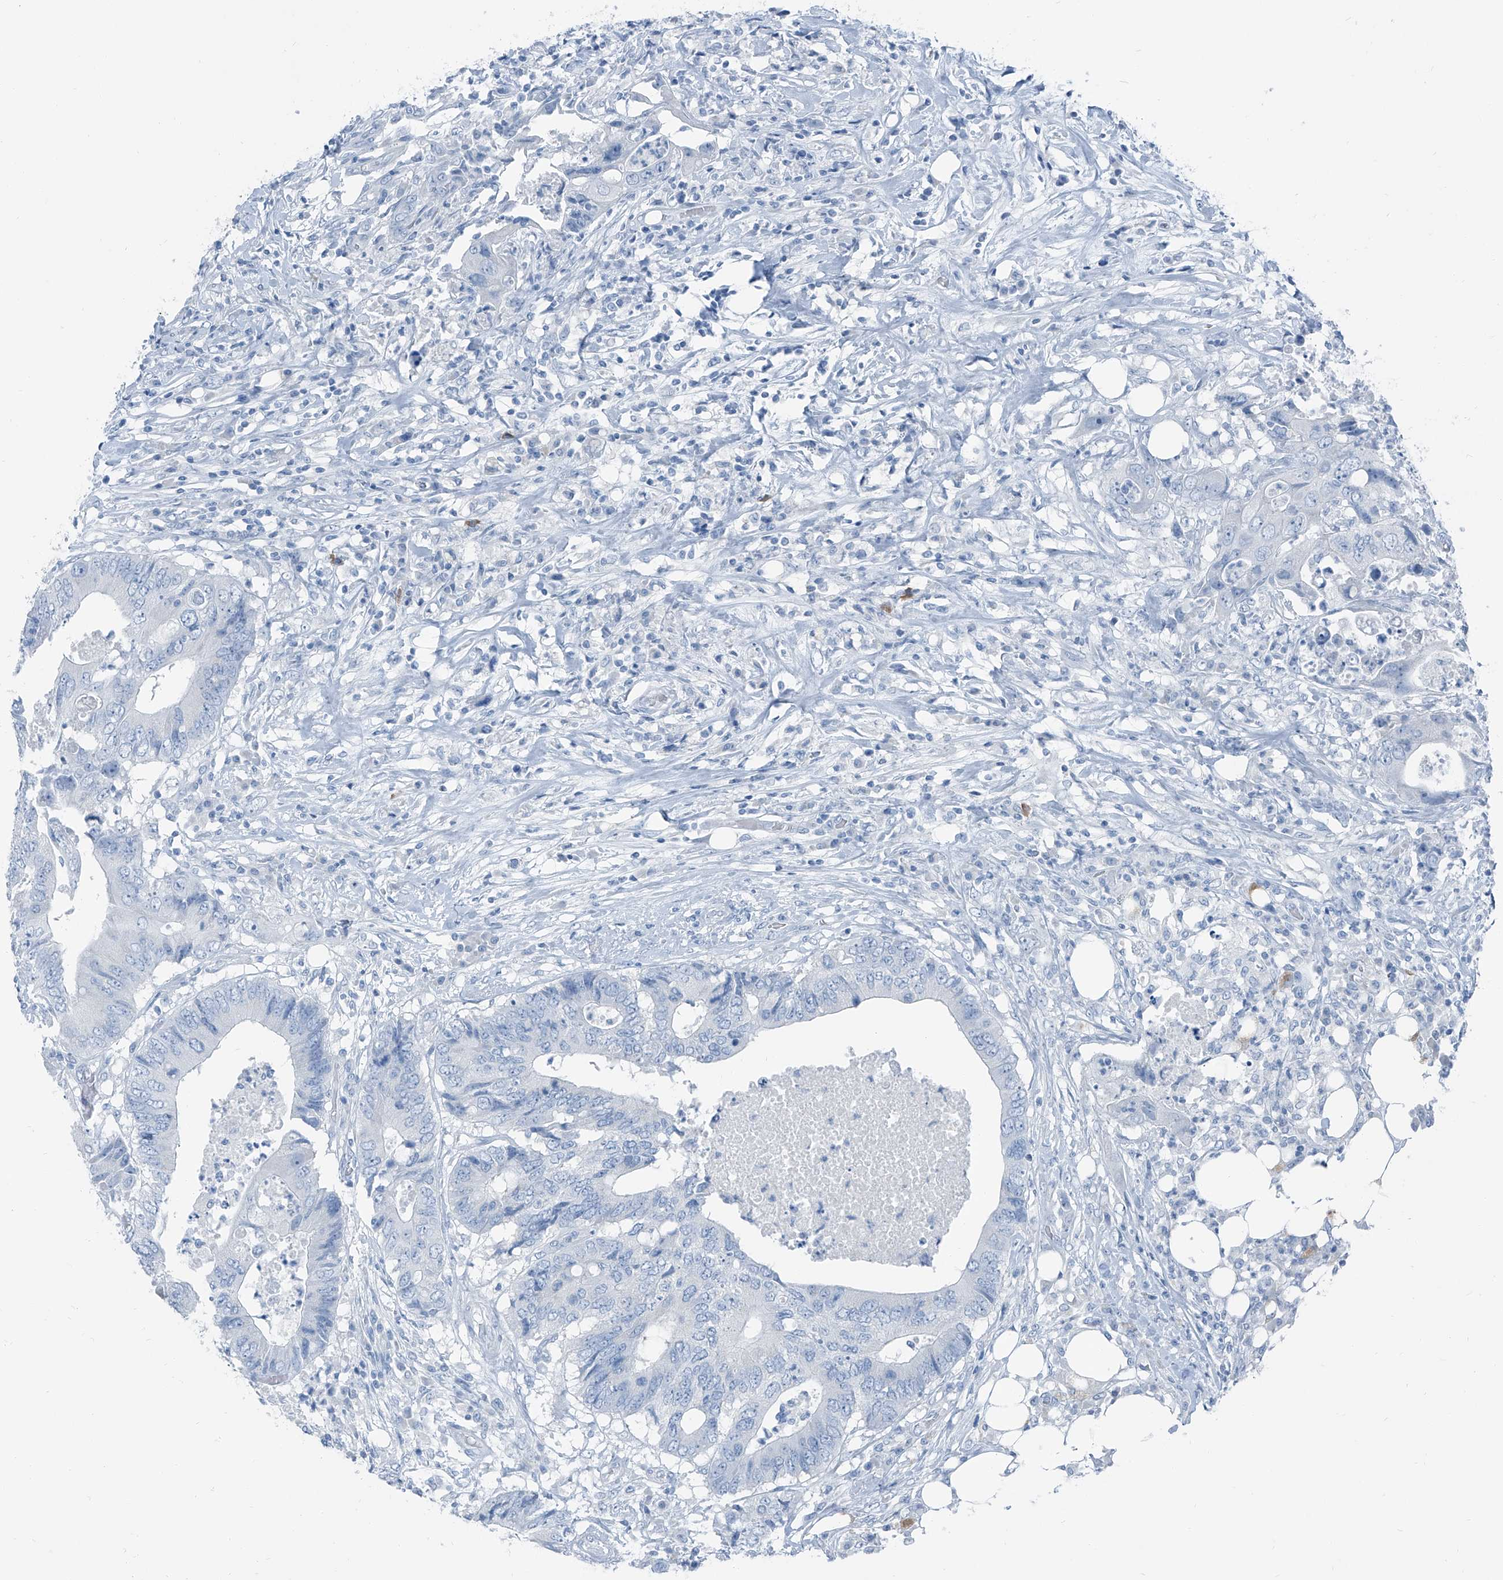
{"staining": {"intensity": "negative", "quantity": "none", "location": "none"}, "tissue": "colorectal cancer", "cell_type": "Tumor cells", "image_type": "cancer", "snomed": [{"axis": "morphology", "description": "Adenocarcinoma, NOS"}, {"axis": "topography", "description": "Colon"}], "caption": "A histopathology image of colorectal cancer stained for a protein demonstrates no brown staining in tumor cells.", "gene": "RGN", "patient": {"sex": "male", "age": 71}}